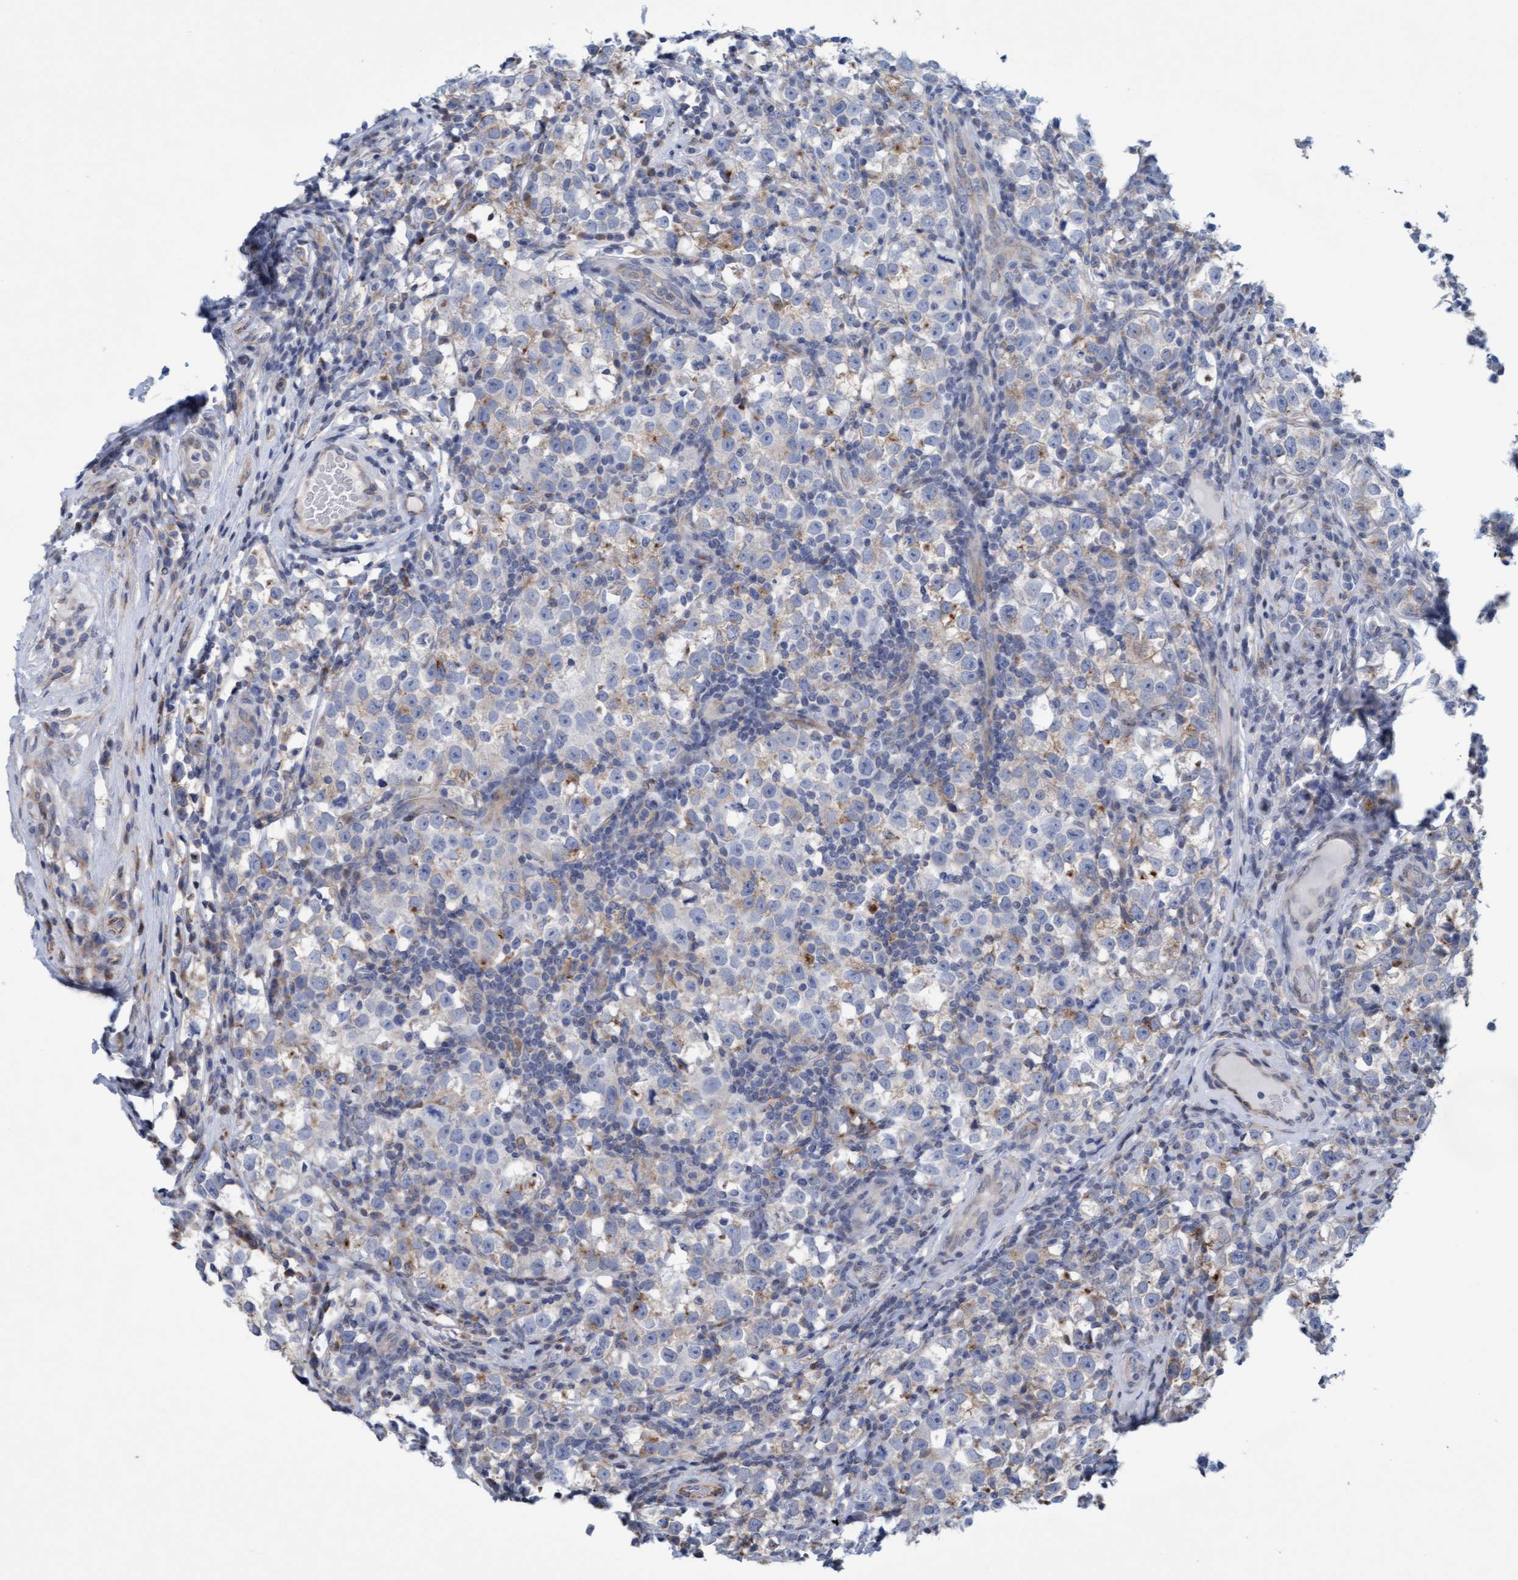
{"staining": {"intensity": "weak", "quantity": "<25%", "location": "cytoplasmic/membranous"}, "tissue": "testis cancer", "cell_type": "Tumor cells", "image_type": "cancer", "snomed": [{"axis": "morphology", "description": "Normal tissue, NOS"}, {"axis": "morphology", "description": "Seminoma, NOS"}, {"axis": "topography", "description": "Testis"}], "caption": "This is a micrograph of immunohistochemistry (IHC) staining of testis cancer, which shows no positivity in tumor cells.", "gene": "SLC28A3", "patient": {"sex": "male", "age": 43}}